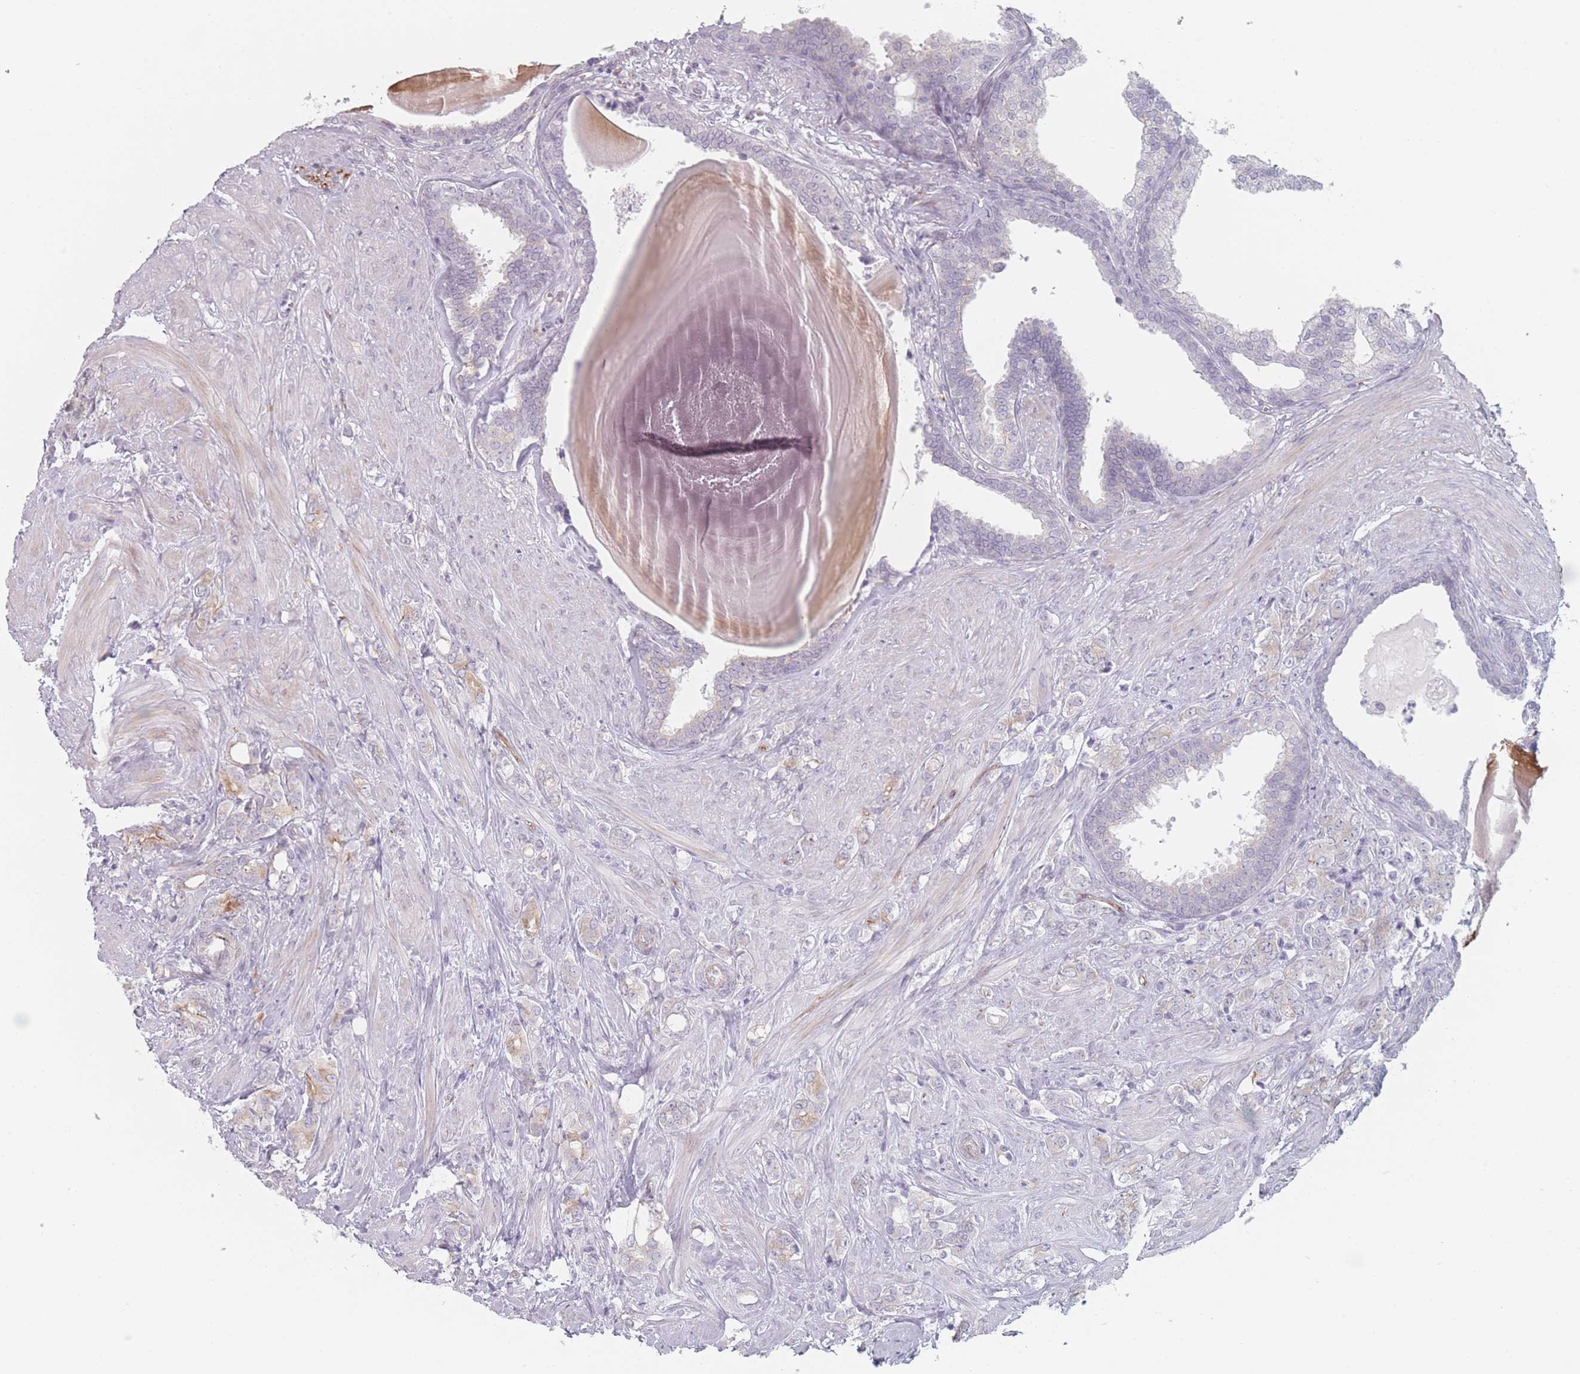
{"staining": {"intensity": "moderate", "quantity": "25%-75%", "location": "cytoplasmic/membranous"}, "tissue": "prostate cancer", "cell_type": "Tumor cells", "image_type": "cancer", "snomed": [{"axis": "morphology", "description": "Adenocarcinoma, High grade"}, {"axis": "topography", "description": "Prostate"}], "caption": "Immunohistochemical staining of prostate cancer demonstrates moderate cytoplasmic/membranous protein positivity in approximately 25%-75% of tumor cells. Ihc stains the protein of interest in brown and the nuclei are stained blue.", "gene": "RNF4", "patient": {"sex": "male", "age": 62}}